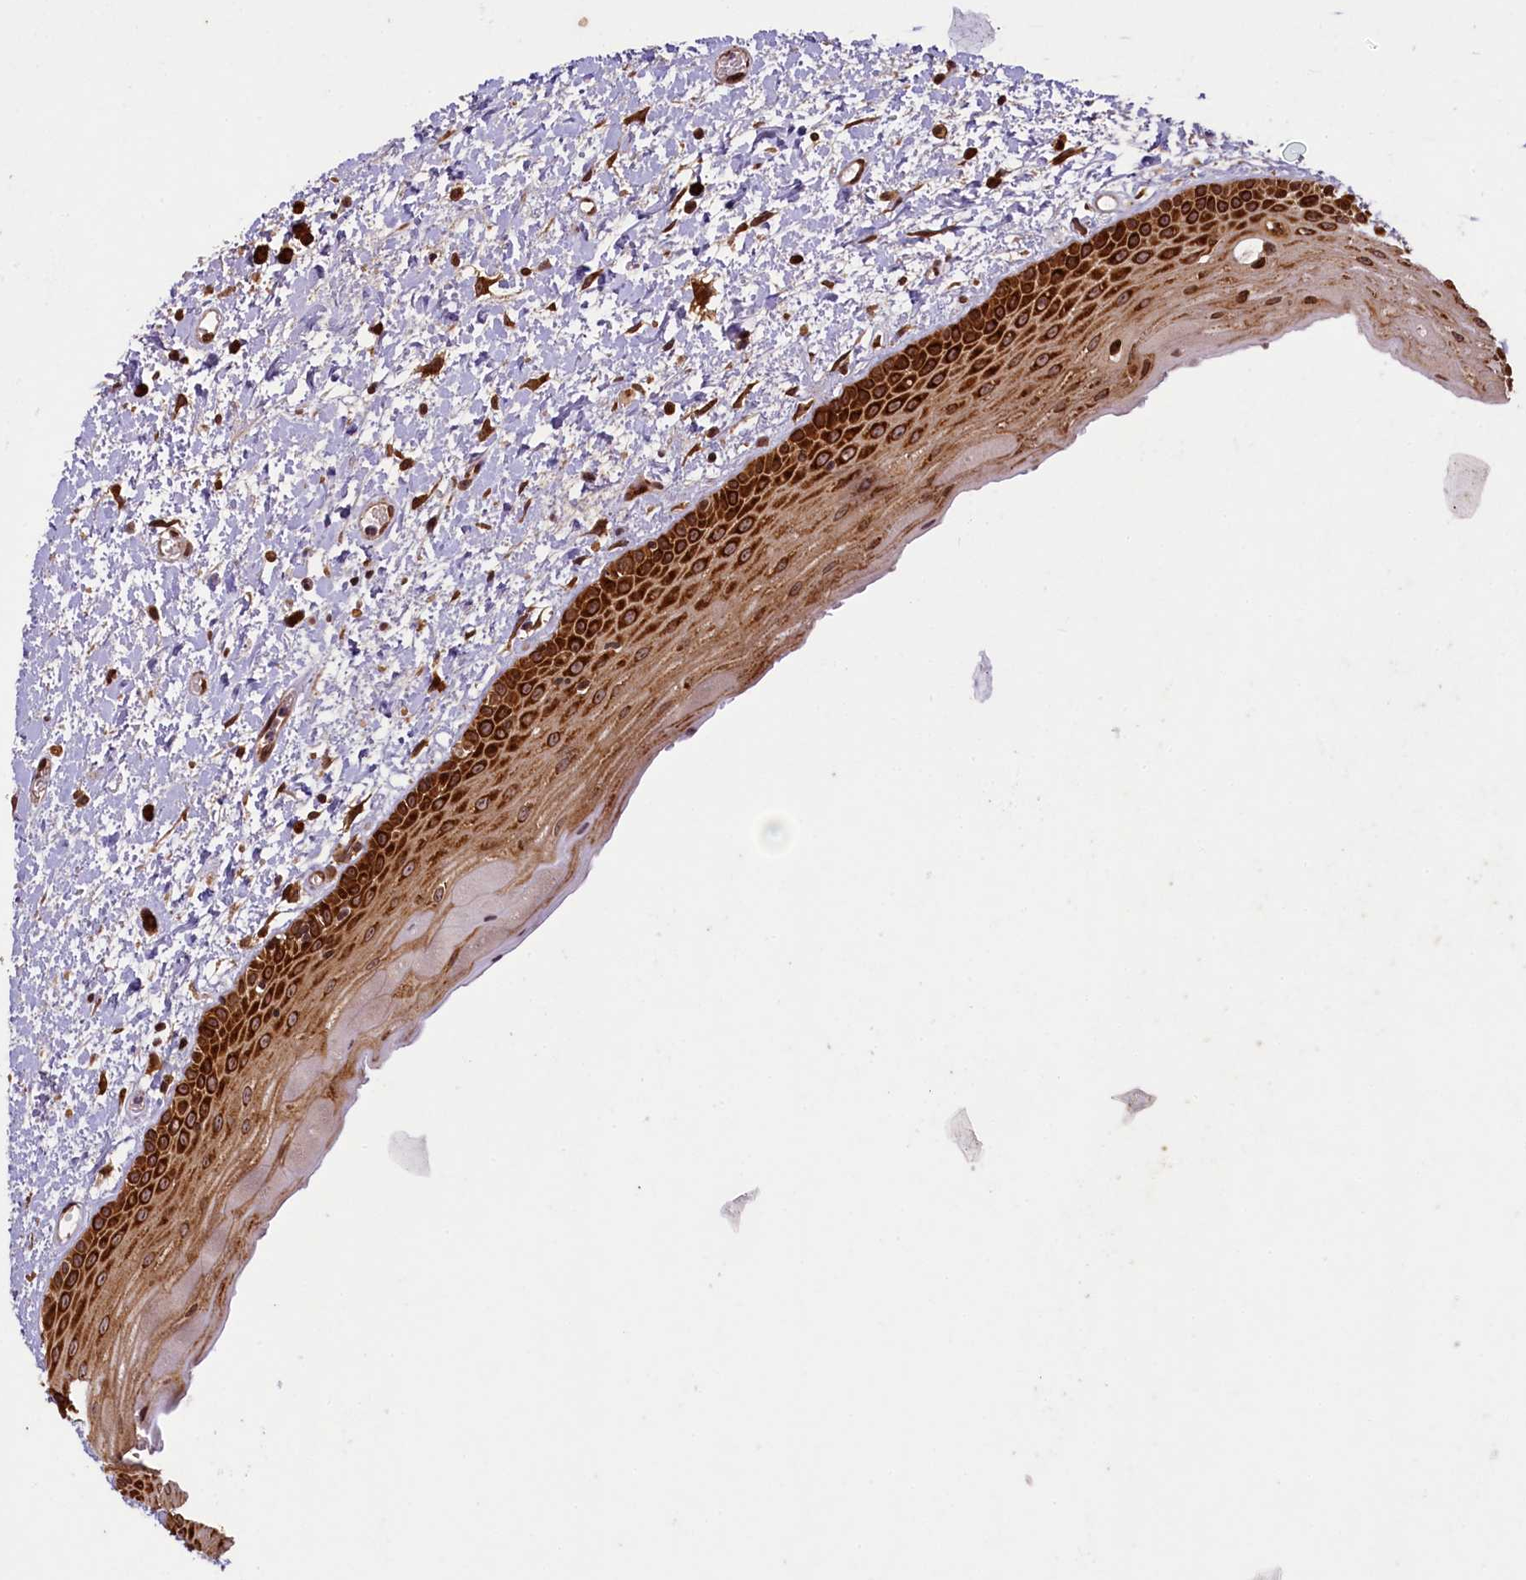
{"staining": {"intensity": "strong", "quantity": ">75%", "location": "cytoplasmic/membranous"}, "tissue": "oral mucosa", "cell_type": "Squamous epithelial cells", "image_type": "normal", "snomed": [{"axis": "morphology", "description": "Normal tissue, NOS"}, {"axis": "topography", "description": "Oral tissue"}], "caption": "This is a micrograph of immunohistochemistry staining of benign oral mucosa, which shows strong staining in the cytoplasmic/membranous of squamous epithelial cells.", "gene": "LARP4", "patient": {"sex": "female", "age": 76}}